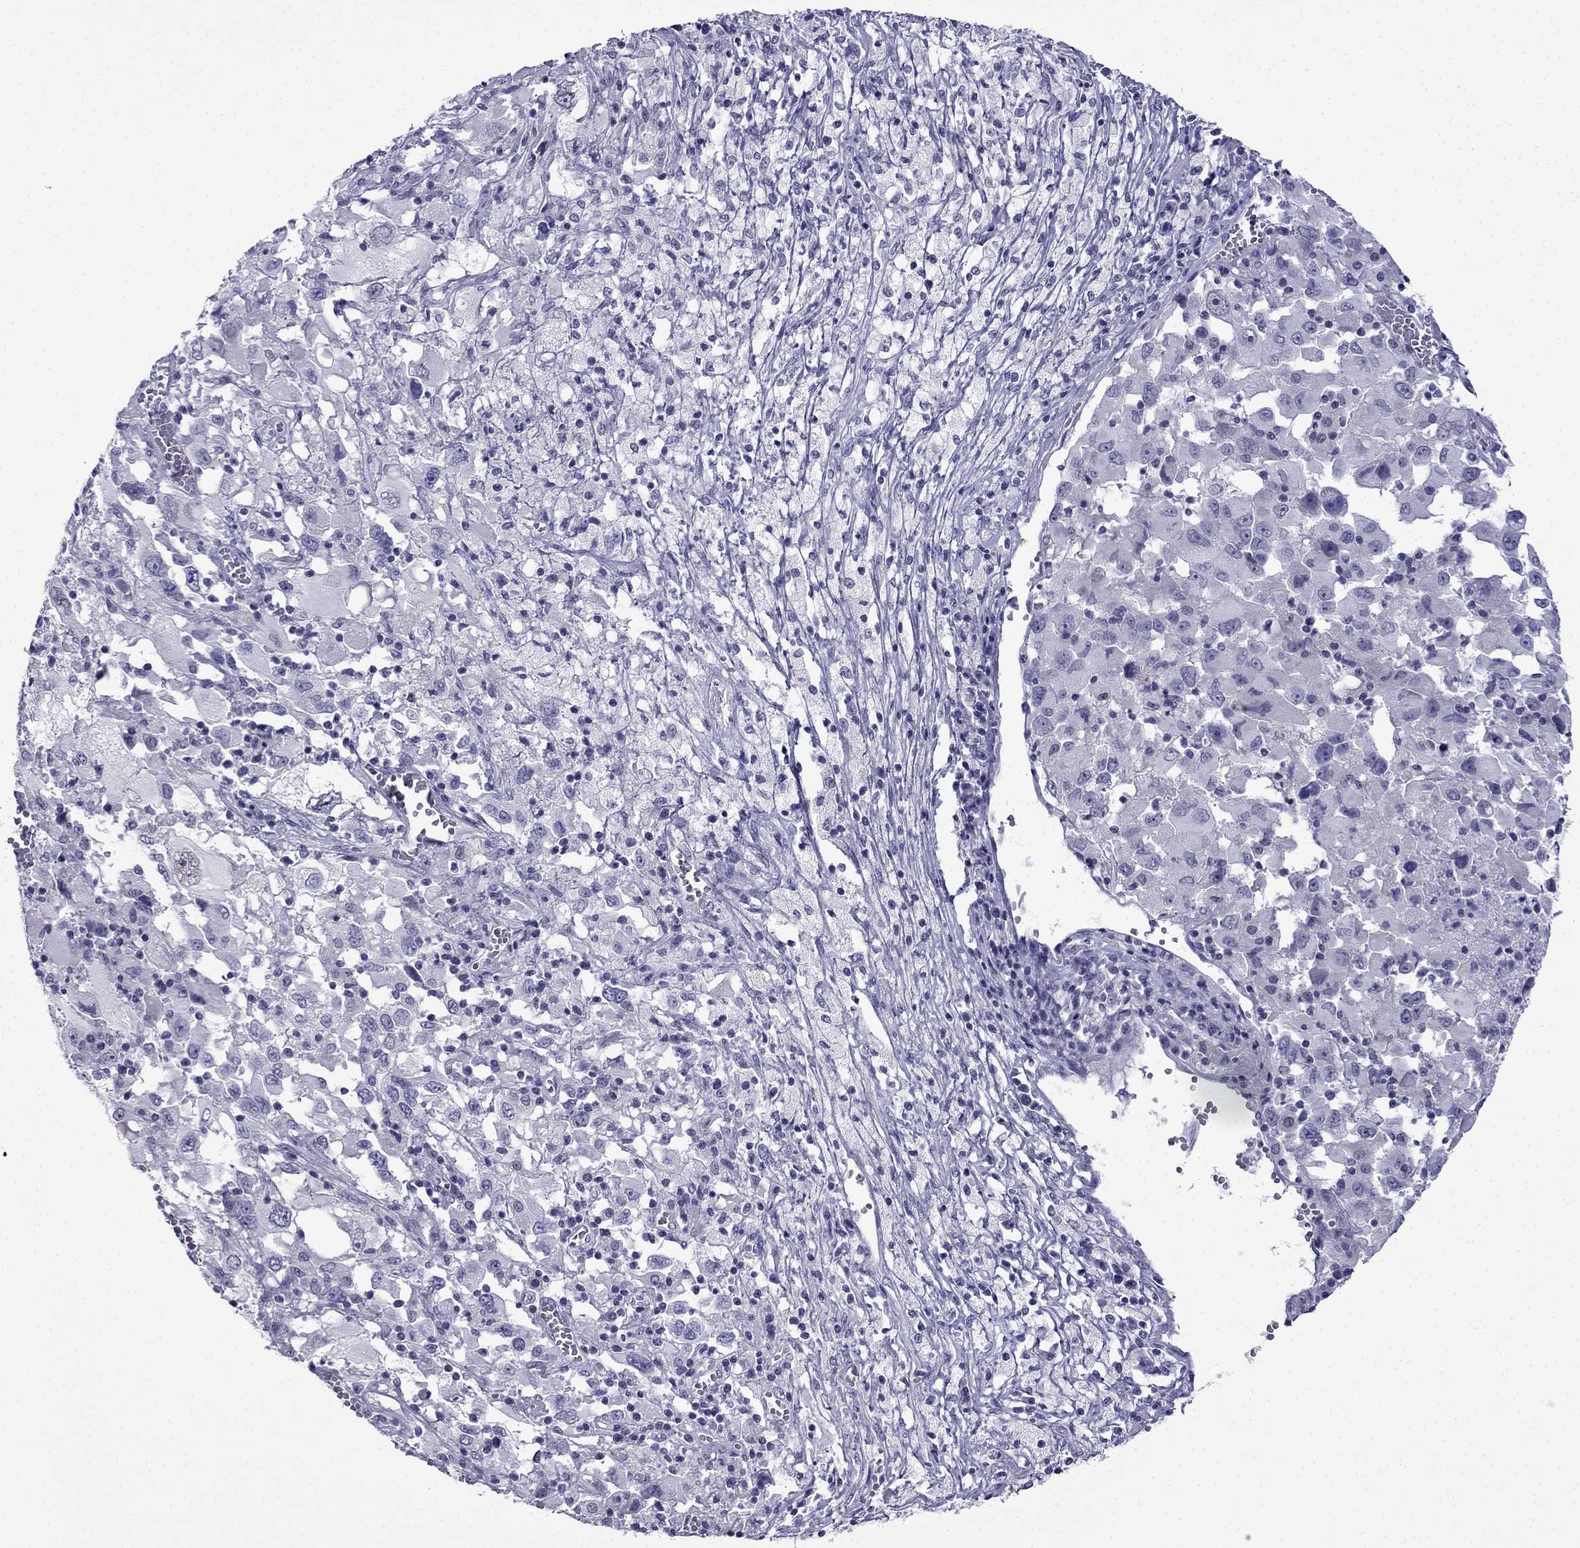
{"staining": {"intensity": "negative", "quantity": "none", "location": "none"}, "tissue": "melanoma", "cell_type": "Tumor cells", "image_type": "cancer", "snomed": [{"axis": "morphology", "description": "Malignant melanoma, Metastatic site"}, {"axis": "topography", "description": "Soft tissue"}], "caption": "A histopathology image of human malignant melanoma (metastatic site) is negative for staining in tumor cells.", "gene": "POM121L12", "patient": {"sex": "male", "age": 50}}